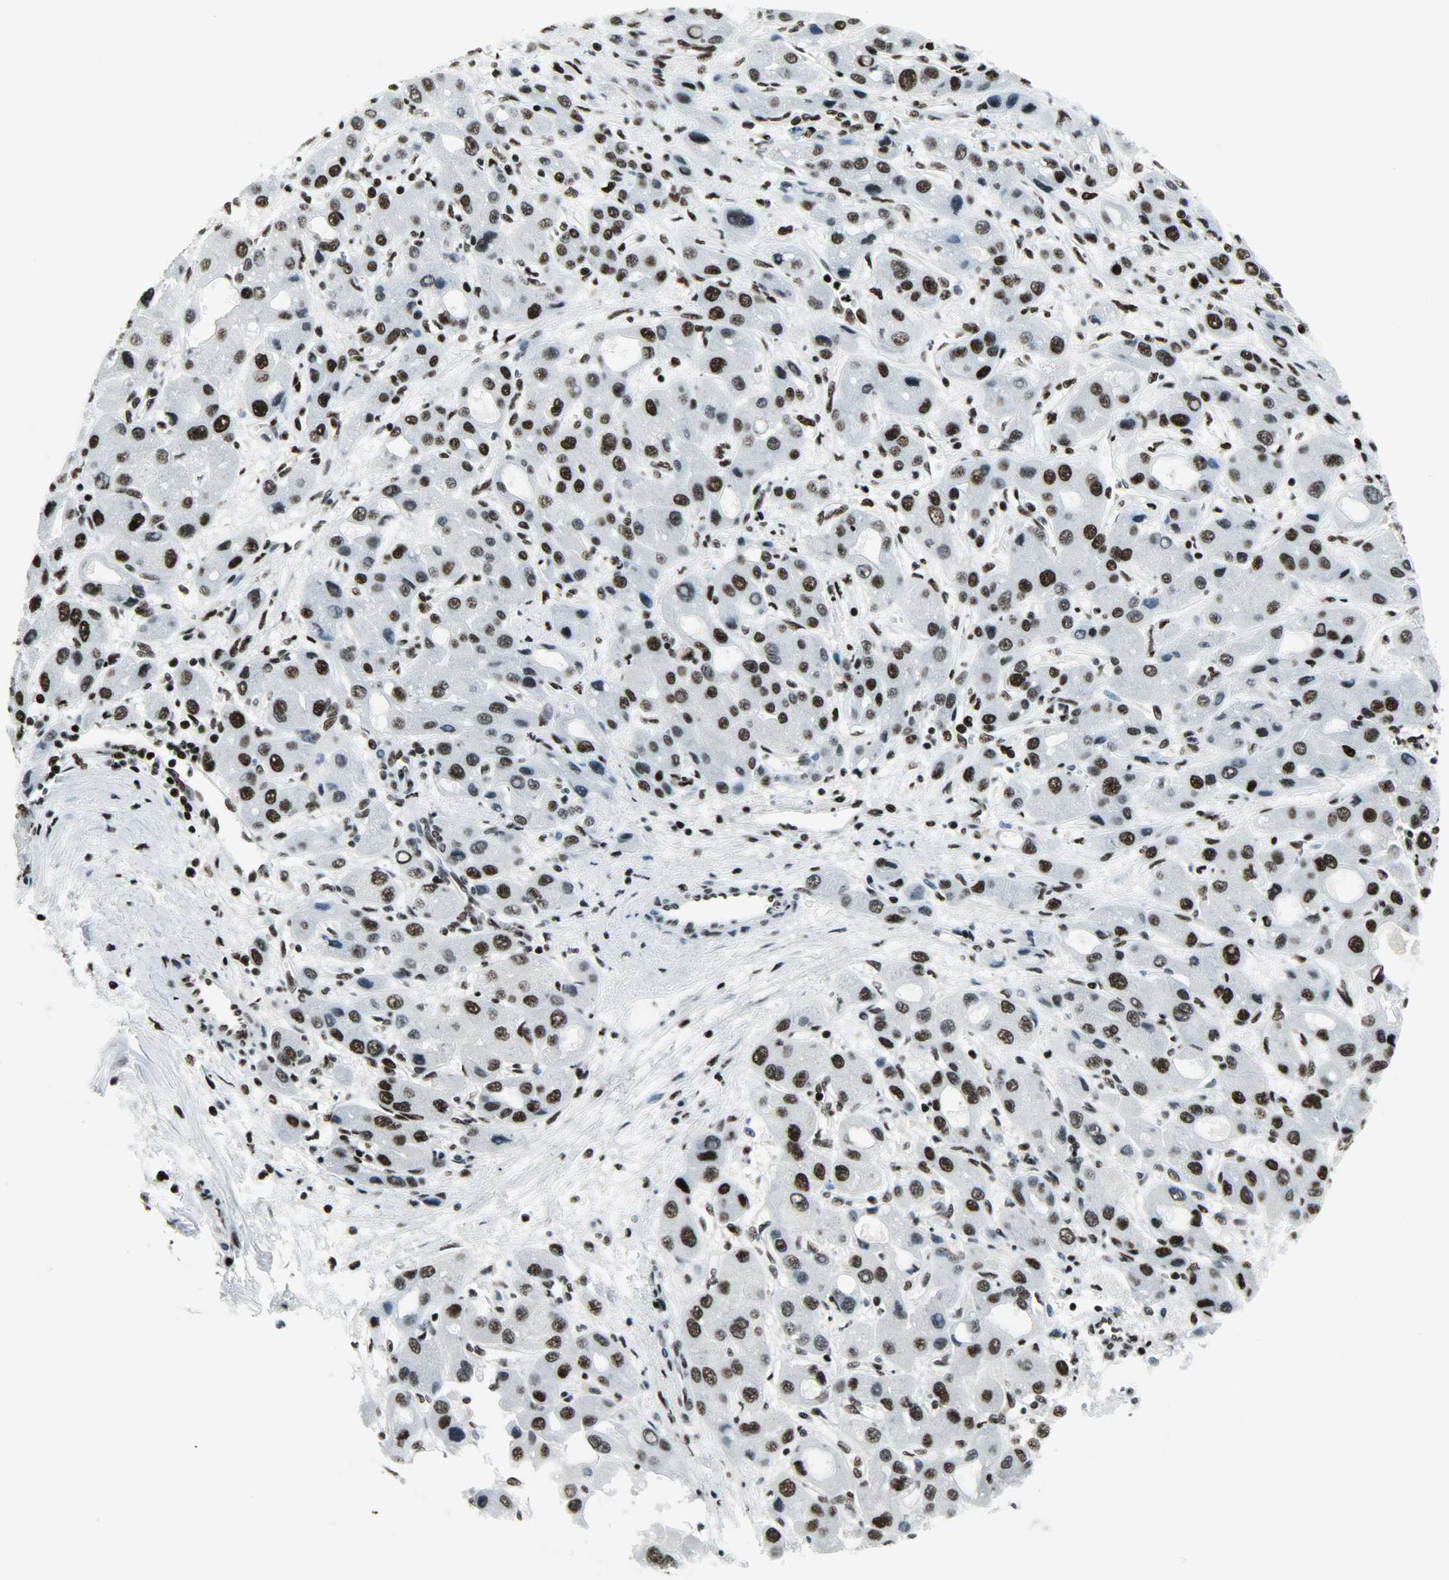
{"staining": {"intensity": "strong", "quantity": ">75%", "location": "nuclear"}, "tissue": "liver cancer", "cell_type": "Tumor cells", "image_type": "cancer", "snomed": [{"axis": "morphology", "description": "Carcinoma, Hepatocellular, NOS"}, {"axis": "topography", "description": "Liver"}], "caption": "The micrograph exhibits a brown stain indicating the presence of a protein in the nuclear of tumor cells in liver cancer.", "gene": "SNRPA", "patient": {"sex": "male", "age": 55}}